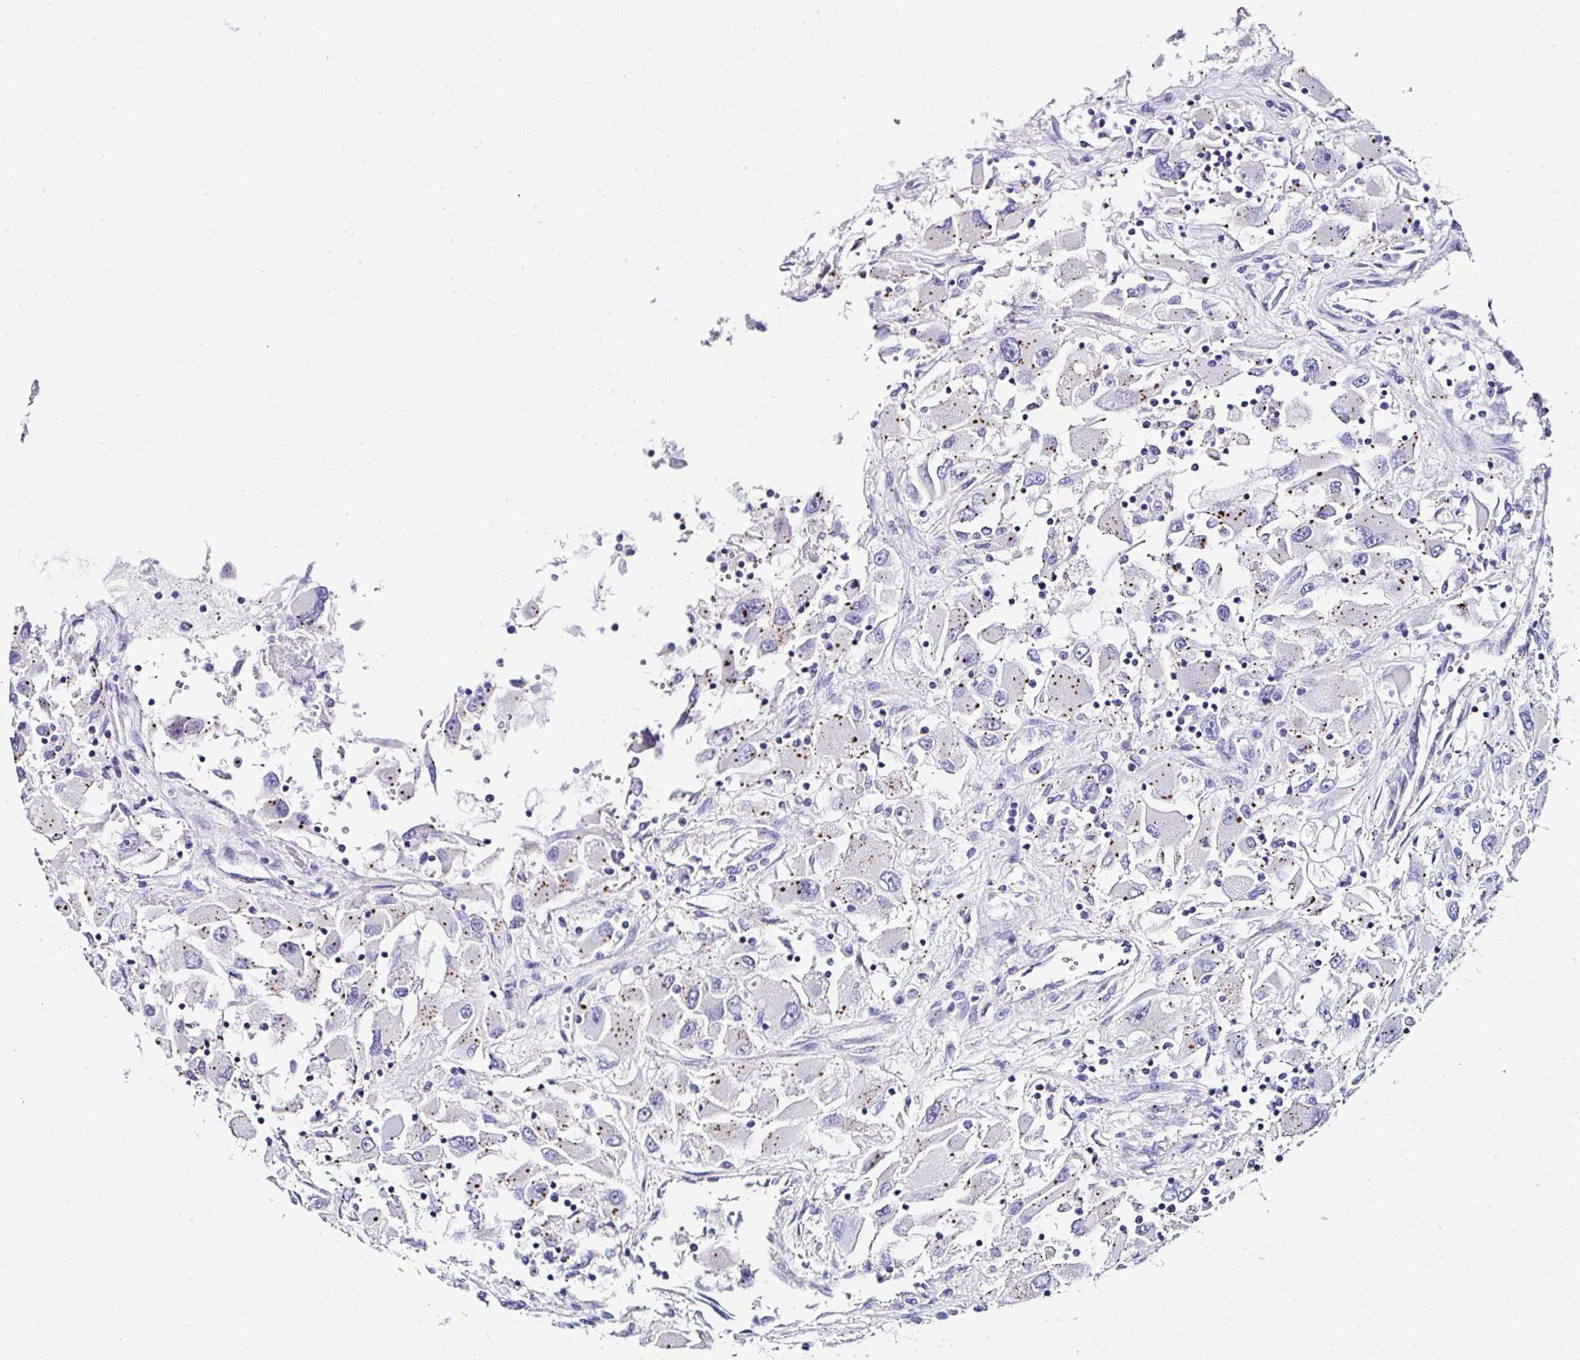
{"staining": {"intensity": "negative", "quantity": "none", "location": "none"}, "tissue": "renal cancer", "cell_type": "Tumor cells", "image_type": "cancer", "snomed": [{"axis": "morphology", "description": "Adenocarcinoma, NOS"}, {"axis": "topography", "description": "Kidney"}], "caption": "A histopathology image of human renal cancer is negative for staining in tumor cells. (DAB IHC, high magnification).", "gene": "PPFIA4", "patient": {"sex": "female", "age": 52}}